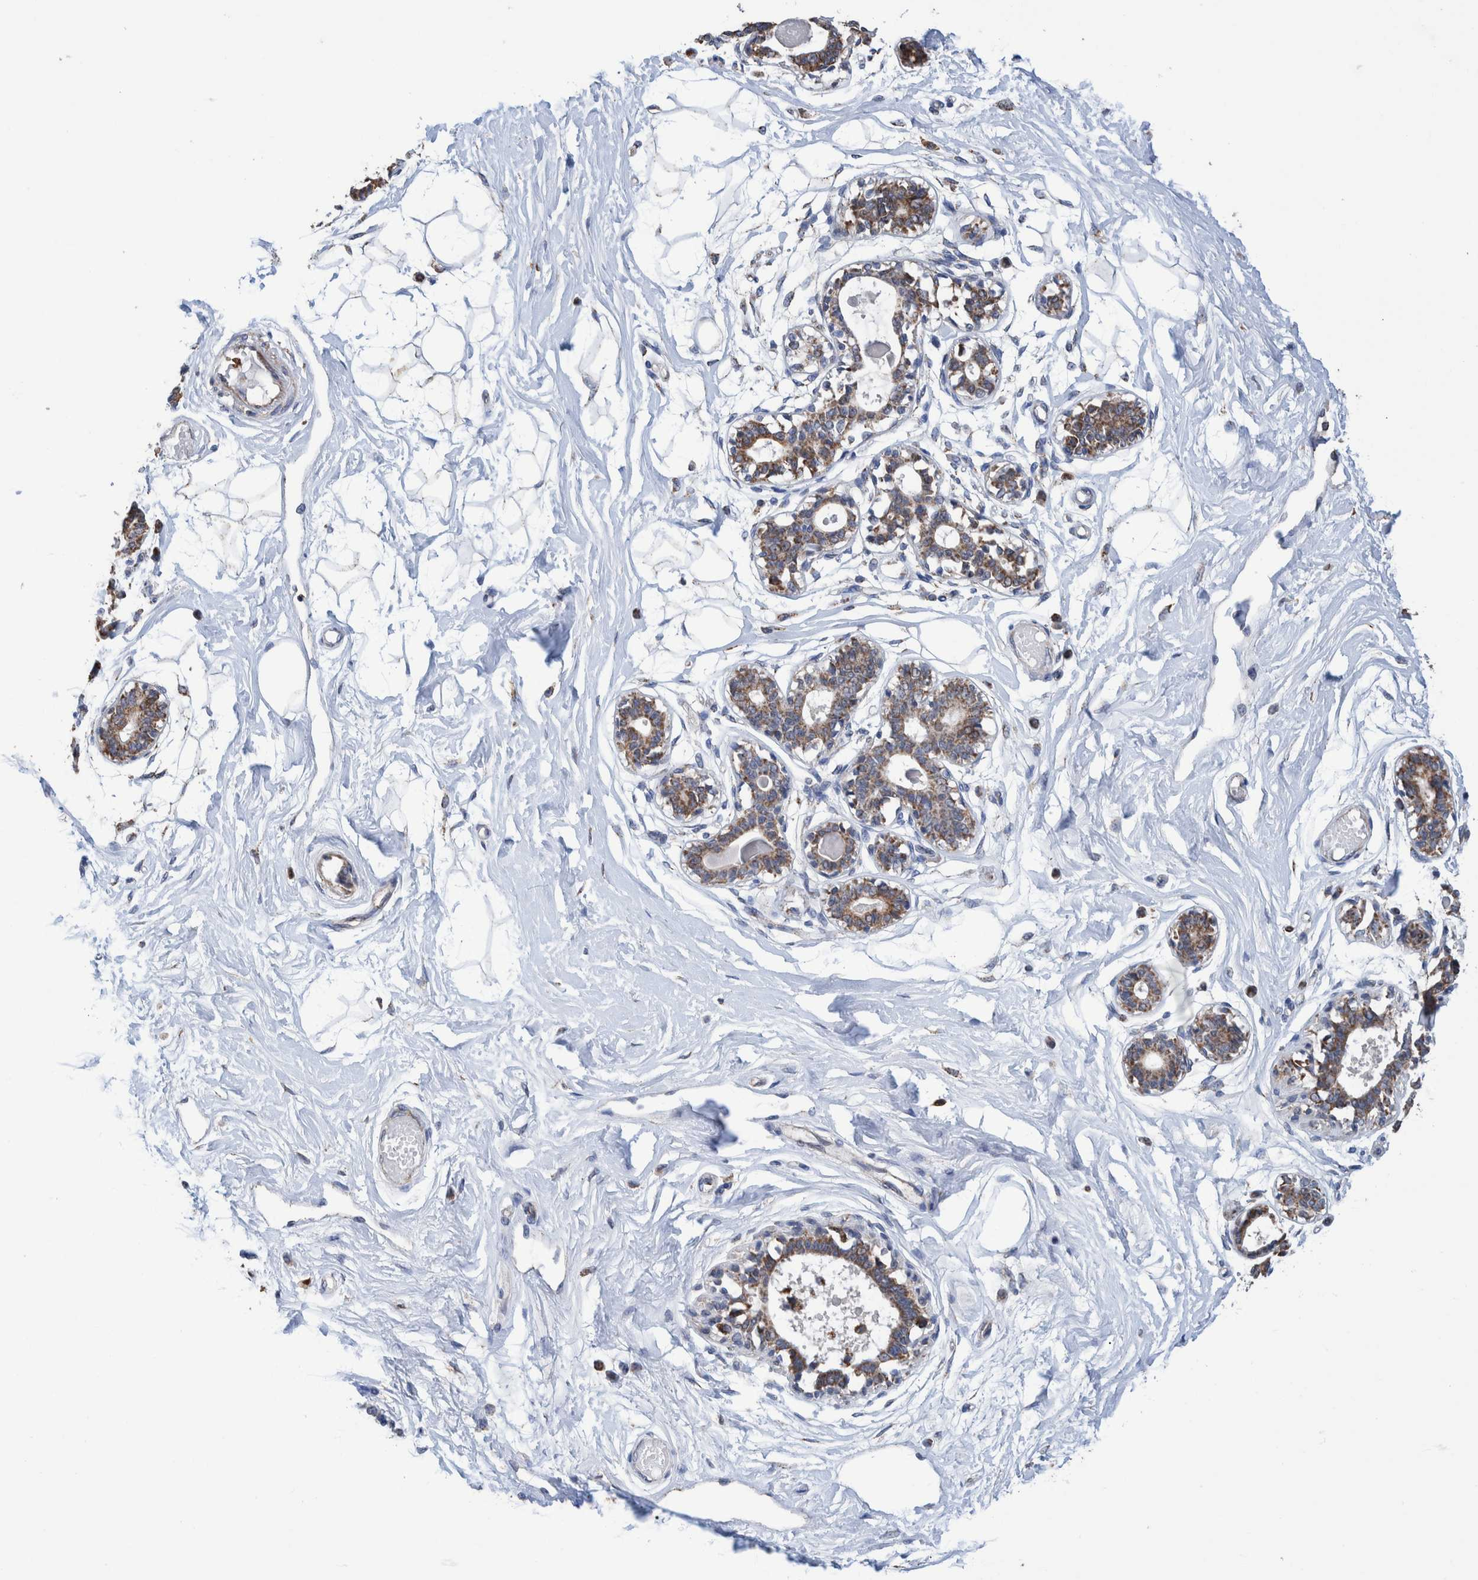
{"staining": {"intensity": "weak", "quantity": "<25%", "location": "cytoplasmic/membranous"}, "tissue": "breast", "cell_type": "Adipocytes", "image_type": "normal", "snomed": [{"axis": "morphology", "description": "Normal tissue, NOS"}, {"axis": "topography", "description": "Breast"}], "caption": "Adipocytes are negative for brown protein staining in benign breast. Brightfield microscopy of immunohistochemistry stained with DAB (3,3'-diaminobenzidine) (brown) and hematoxylin (blue), captured at high magnification.", "gene": "DECR1", "patient": {"sex": "female", "age": 45}}